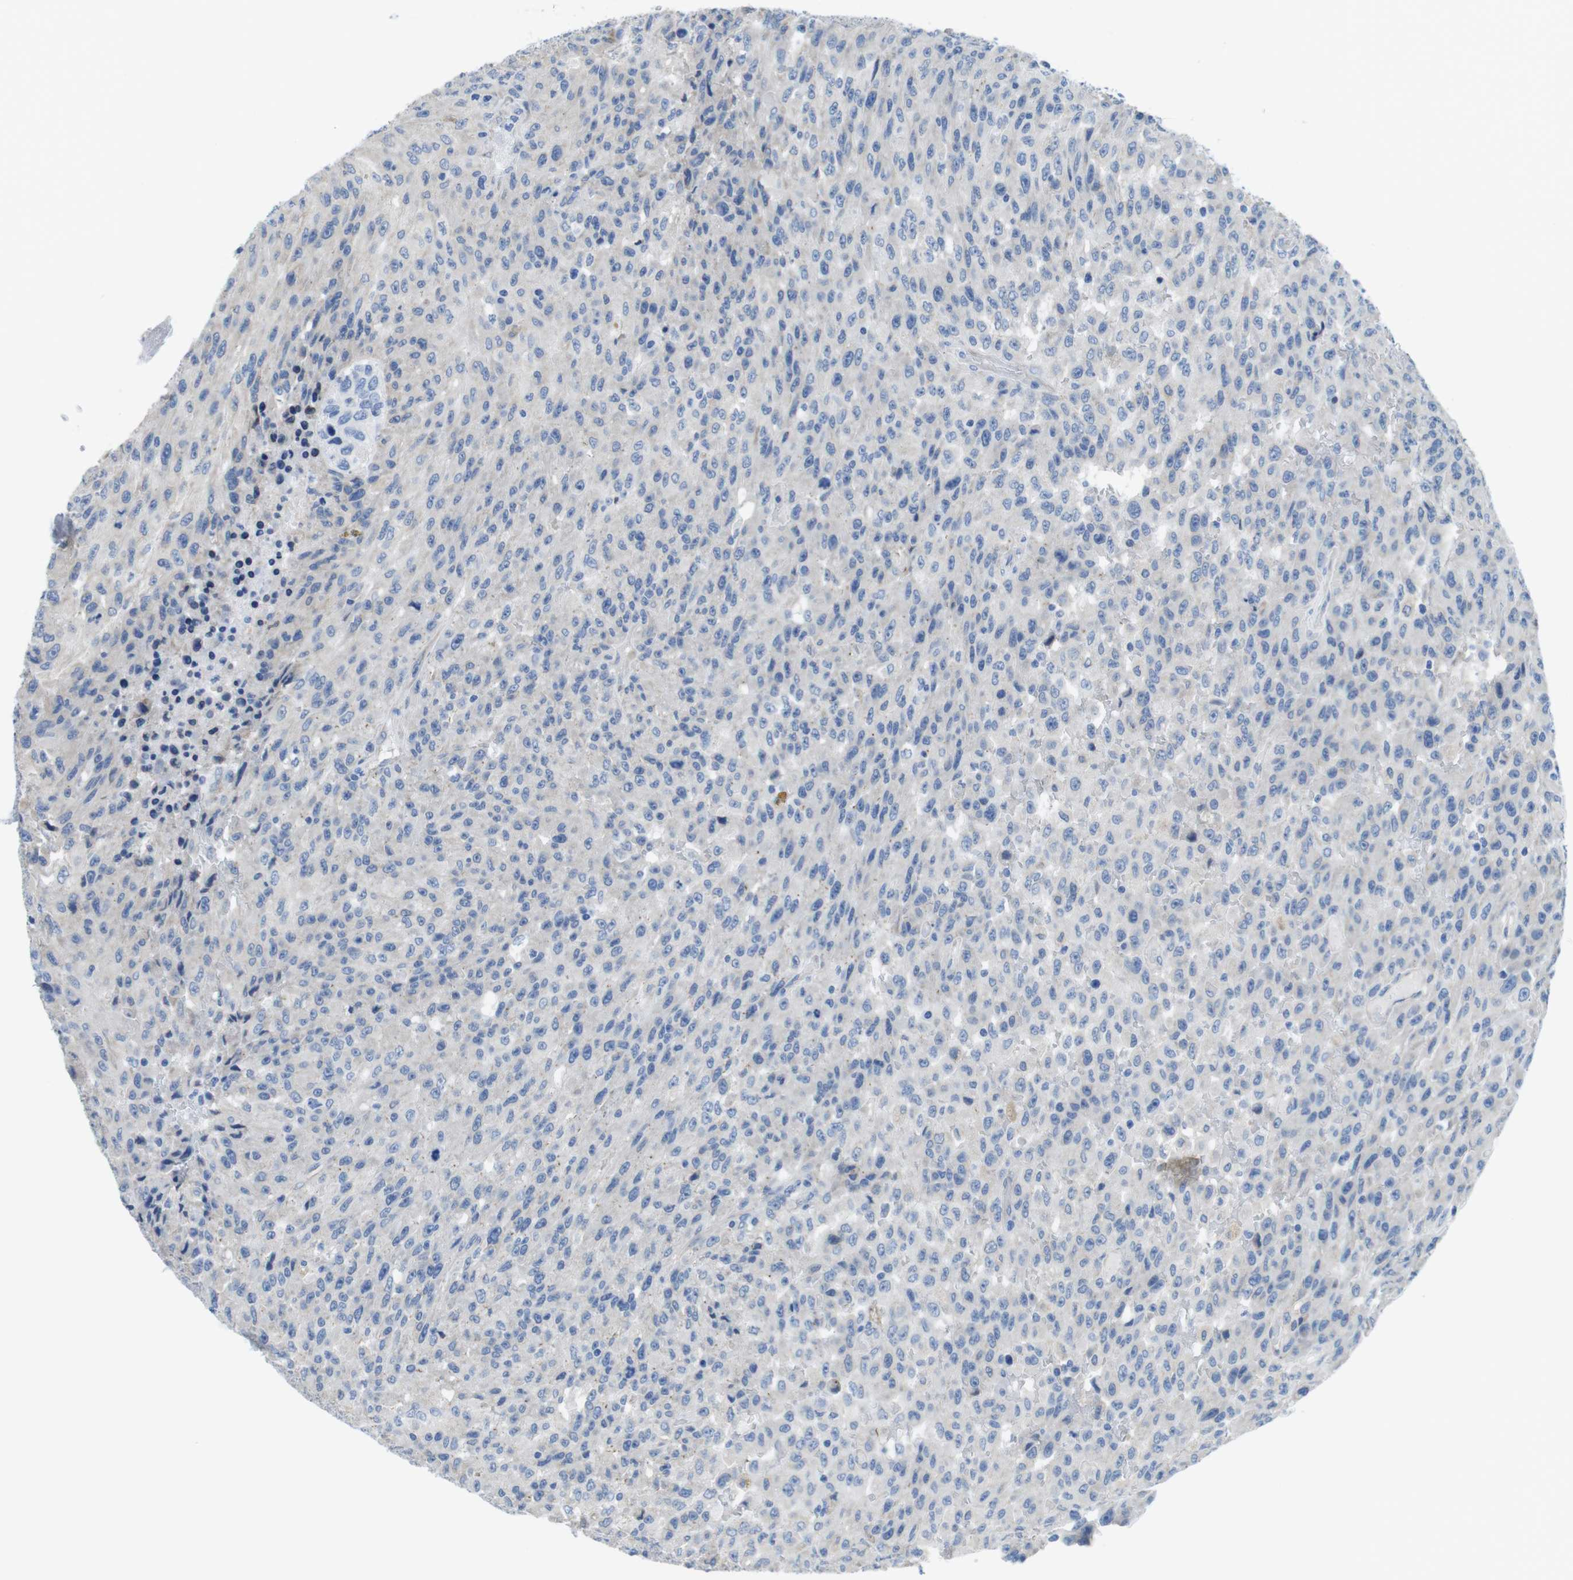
{"staining": {"intensity": "negative", "quantity": "none", "location": "none"}, "tissue": "urothelial cancer", "cell_type": "Tumor cells", "image_type": "cancer", "snomed": [{"axis": "morphology", "description": "Urothelial carcinoma, High grade"}, {"axis": "topography", "description": "Urinary bladder"}], "caption": "The IHC histopathology image has no significant staining in tumor cells of high-grade urothelial carcinoma tissue.", "gene": "CDH8", "patient": {"sex": "male", "age": 66}}